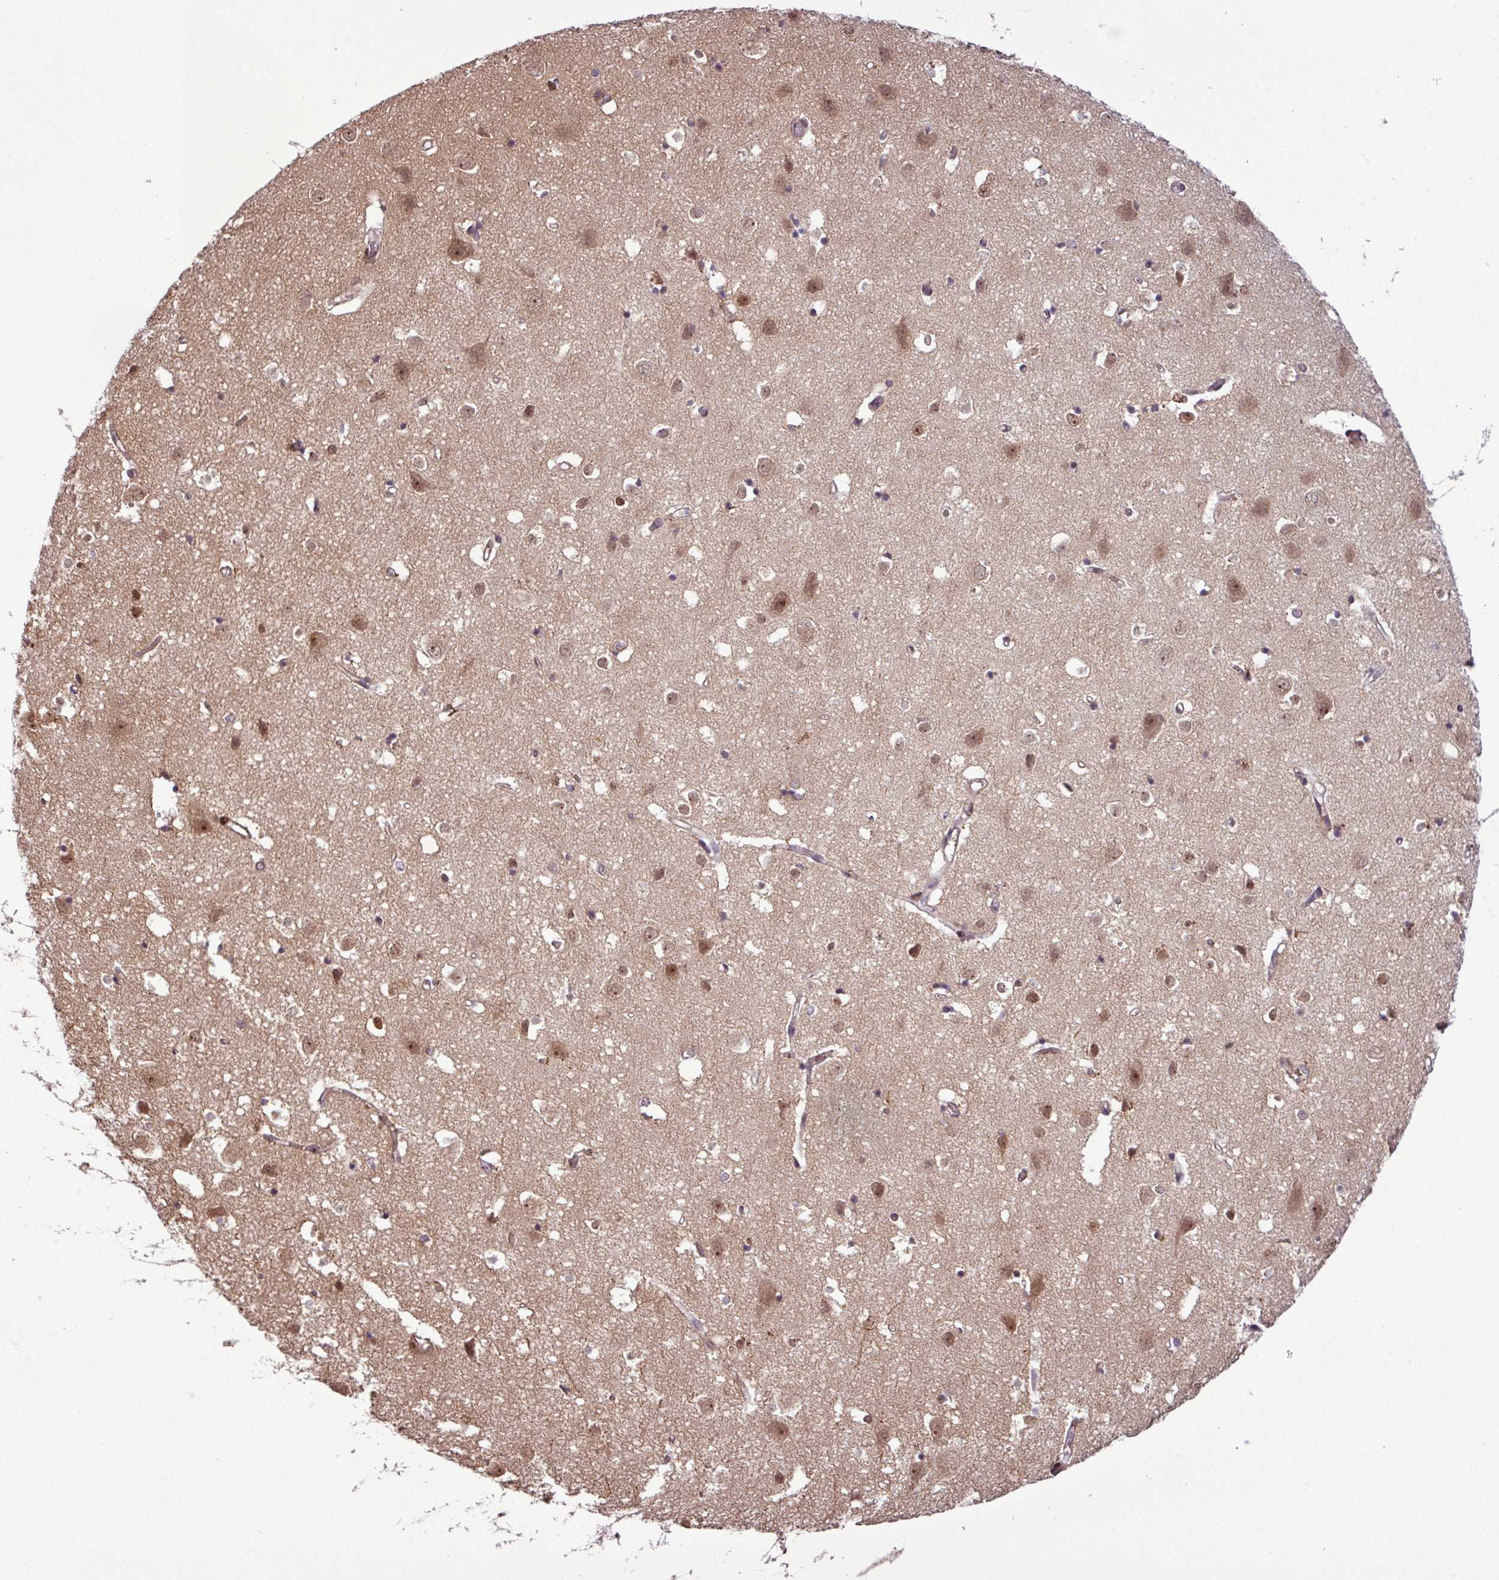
{"staining": {"intensity": "weak", "quantity": "25%-75%", "location": "cytoplasmic/membranous,nuclear"}, "tissue": "cerebral cortex", "cell_type": "Endothelial cells", "image_type": "normal", "snomed": [{"axis": "morphology", "description": "Normal tissue, NOS"}, {"axis": "topography", "description": "Cerebral cortex"}], "caption": "High-magnification brightfield microscopy of benign cerebral cortex stained with DAB (brown) and counterstained with hematoxylin (blue). endothelial cells exhibit weak cytoplasmic/membranous,nuclear staining is seen in approximately25%-75% of cells. (DAB (3,3'-diaminobenzidine) = brown stain, brightfield microscopy at high magnification).", "gene": "C7orf50", "patient": {"sex": "male", "age": 70}}